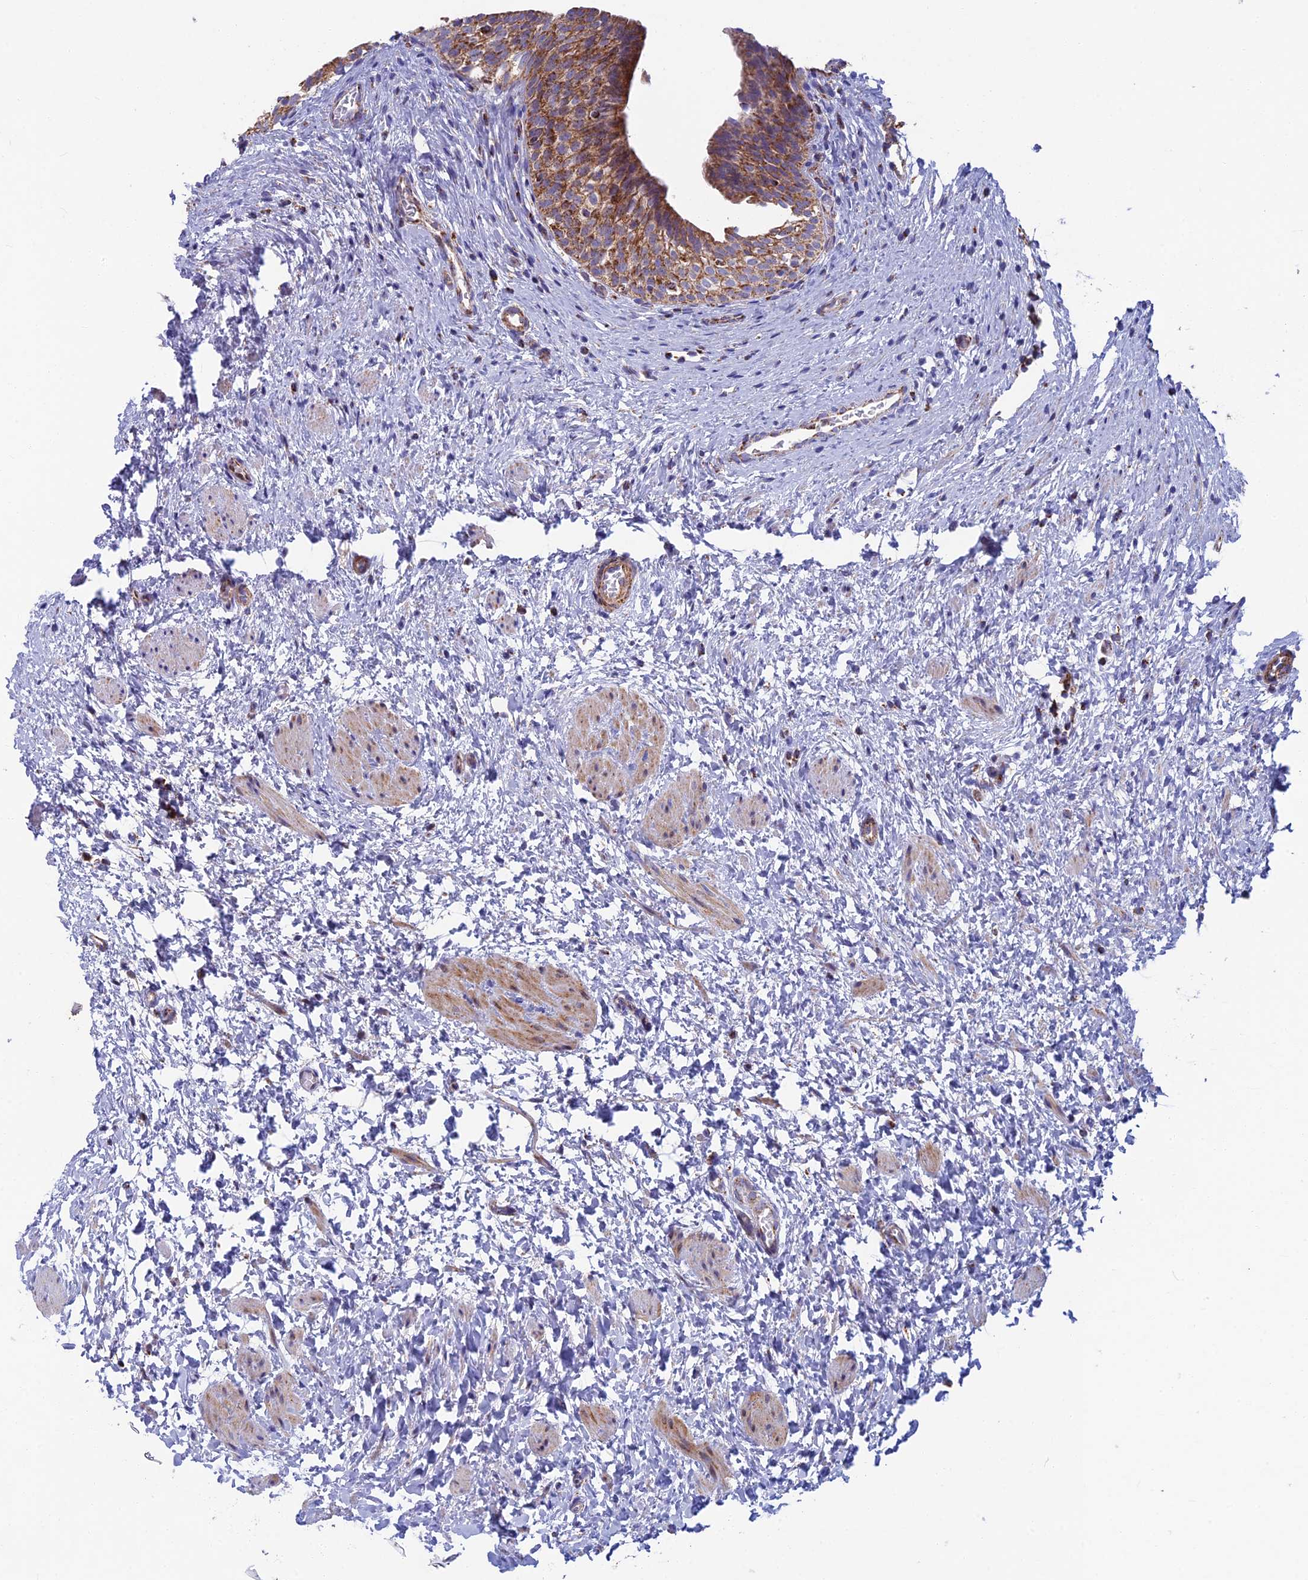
{"staining": {"intensity": "moderate", "quantity": "25%-75%", "location": "cytoplasmic/membranous"}, "tissue": "urinary bladder", "cell_type": "Urothelial cells", "image_type": "normal", "snomed": [{"axis": "morphology", "description": "Normal tissue, NOS"}, {"axis": "topography", "description": "Urinary bladder"}], "caption": "About 25%-75% of urothelial cells in normal human urinary bladder display moderate cytoplasmic/membranous protein positivity as visualized by brown immunohistochemical staining.", "gene": "CS", "patient": {"sex": "male", "age": 1}}